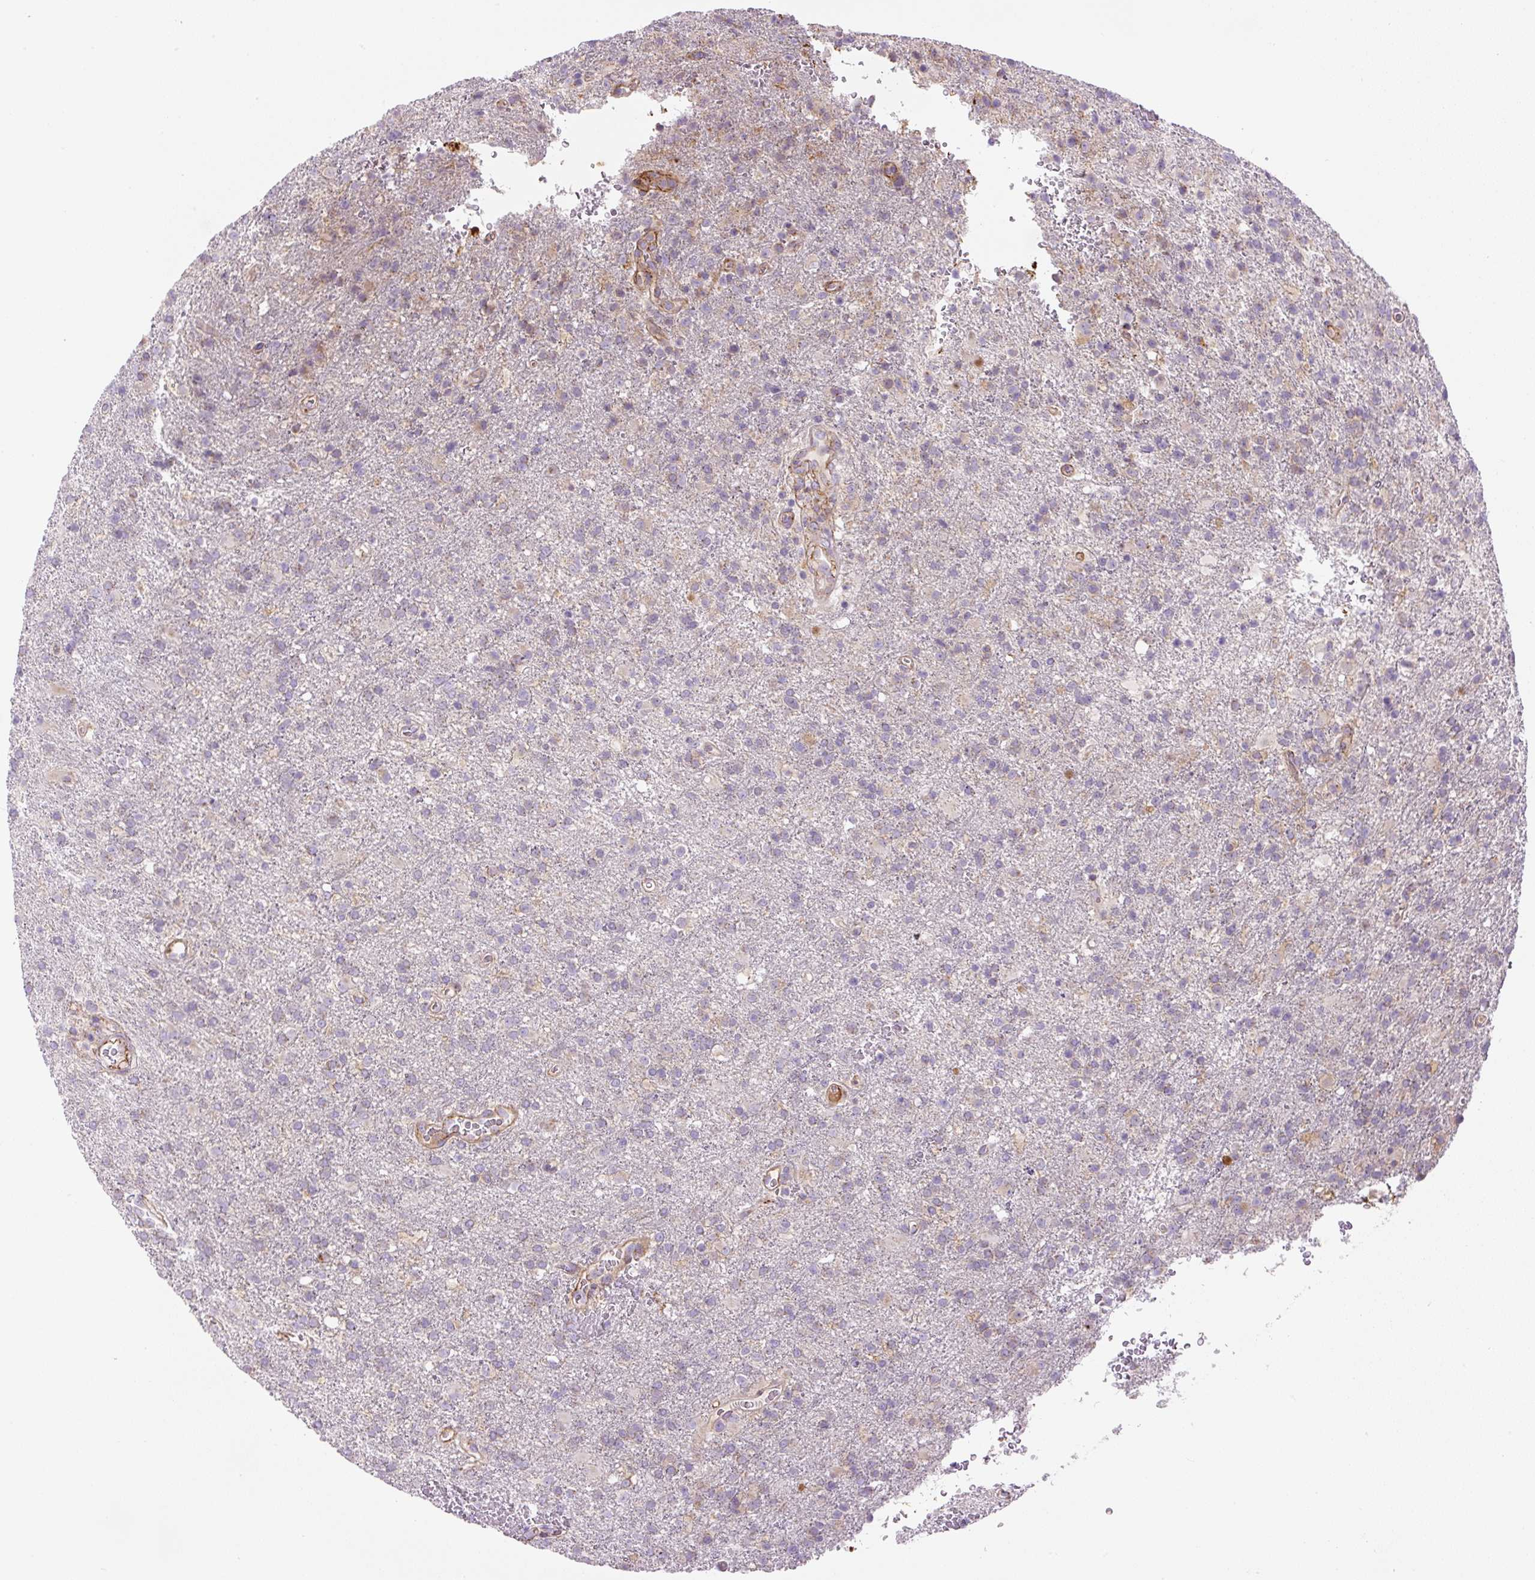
{"staining": {"intensity": "negative", "quantity": "none", "location": "none"}, "tissue": "glioma", "cell_type": "Tumor cells", "image_type": "cancer", "snomed": [{"axis": "morphology", "description": "Glioma, malignant, High grade"}, {"axis": "topography", "description": "Brain"}], "caption": "Tumor cells show no significant protein positivity in high-grade glioma (malignant).", "gene": "CCNI2", "patient": {"sex": "female", "age": 74}}